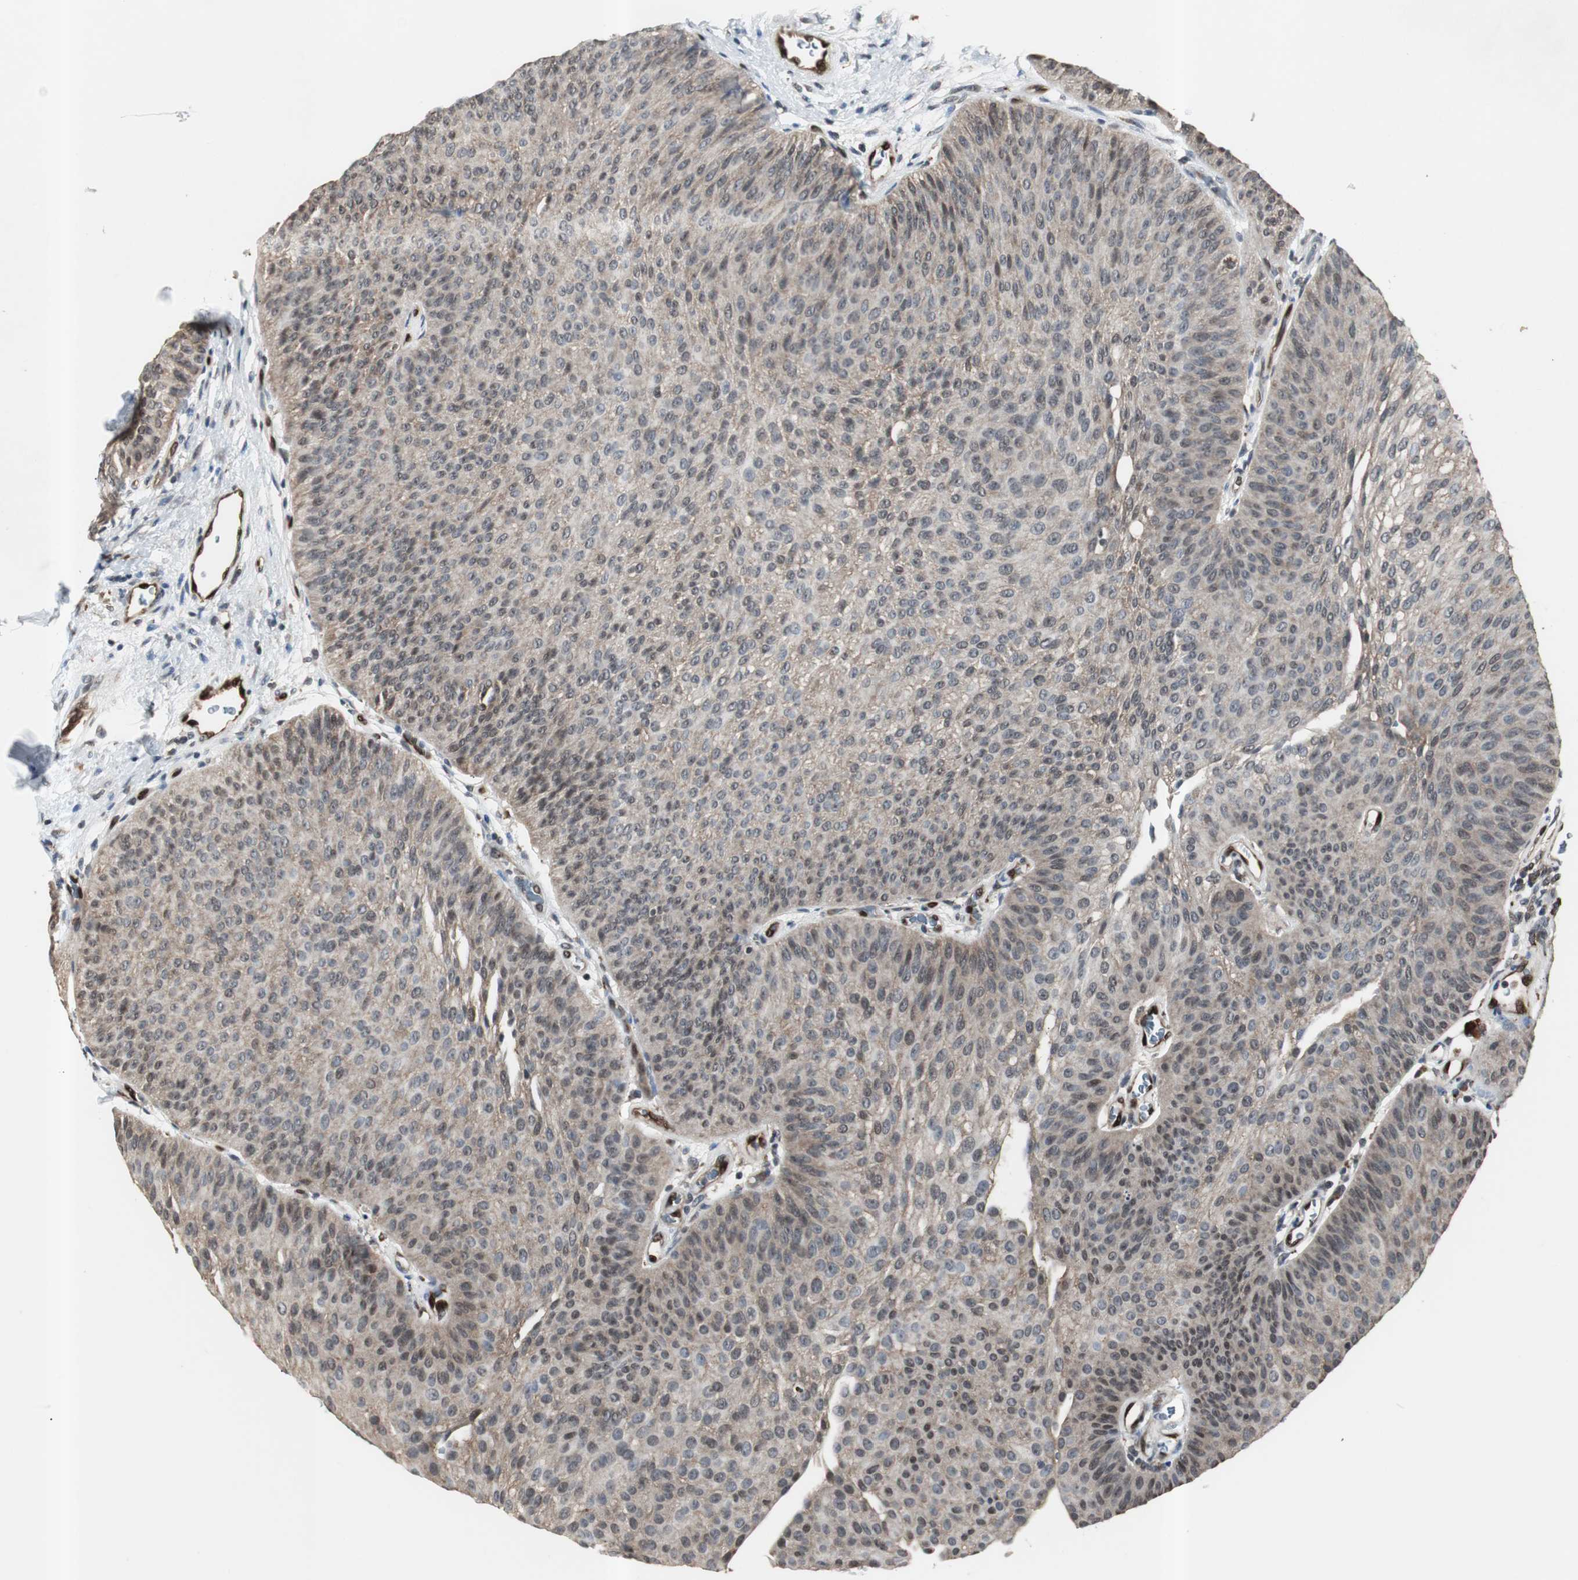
{"staining": {"intensity": "weak", "quantity": ">75%", "location": "cytoplasmic/membranous"}, "tissue": "urothelial cancer", "cell_type": "Tumor cells", "image_type": "cancer", "snomed": [{"axis": "morphology", "description": "Urothelial carcinoma, Low grade"}, {"axis": "topography", "description": "Urinary bladder"}], "caption": "Human urothelial cancer stained for a protein (brown) exhibits weak cytoplasmic/membranous positive positivity in approximately >75% of tumor cells.", "gene": "SMAD1", "patient": {"sex": "female", "age": 60}}